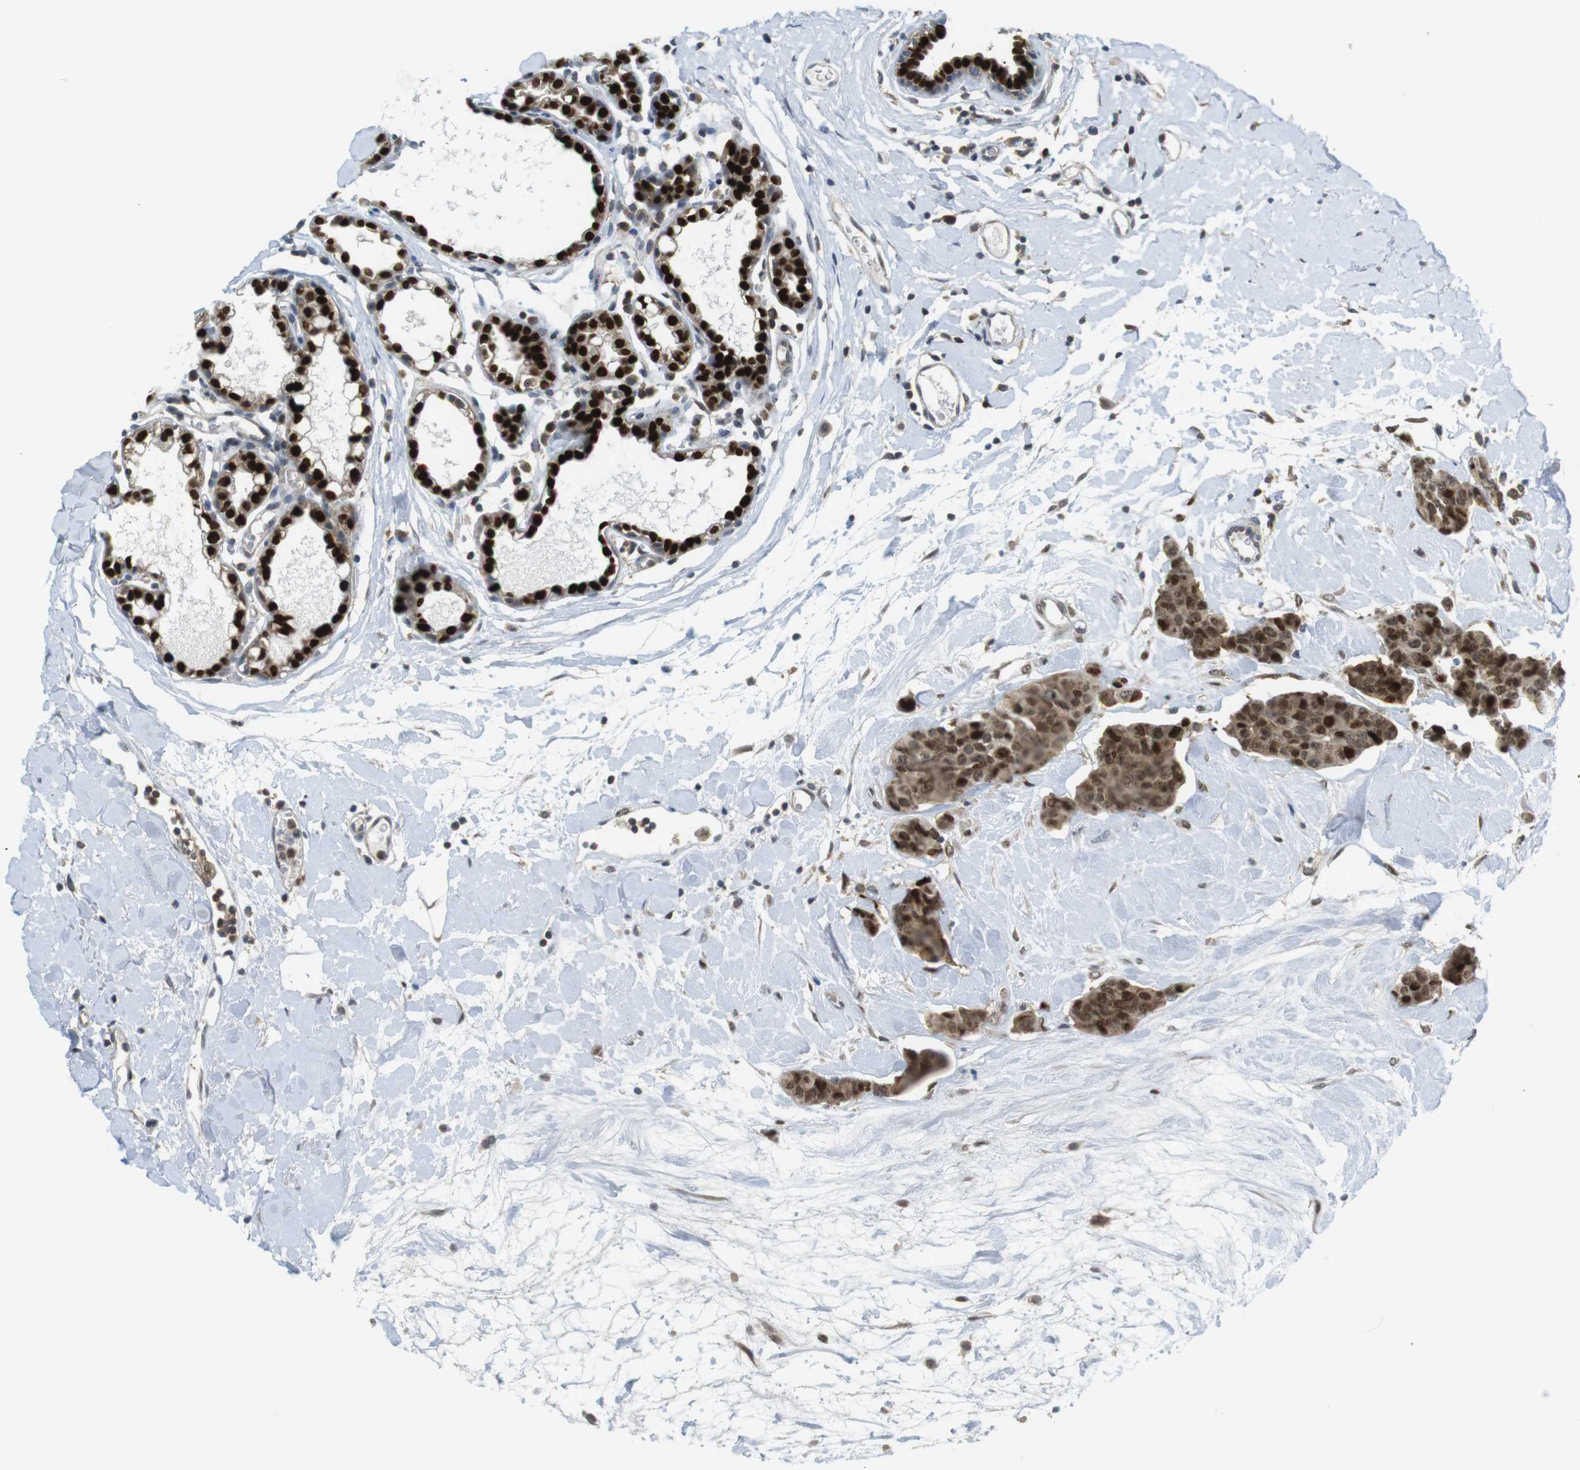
{"staining": {"intensity": "strong", "quantity": ">75%", "location": "nuclear"}, "tissue": "breast cancer", "cell_type": "Tumor cells", "image_type": "cancer", "snomed": [{"axis": "morphology", "description": "Normal tissue, NOS"}, {"axis": "morphology", "description": "Duct carcinoma"}, {"axis": "topography", "description": "Breast"}], "caption": "A micrograph of human breast cancer (intraductal carcinoma) stained for a protein exhibits strong nuclear brown staining in tumor cells.", "gene": "RCC1", "patient": {"sex": "female", "age": 40}}